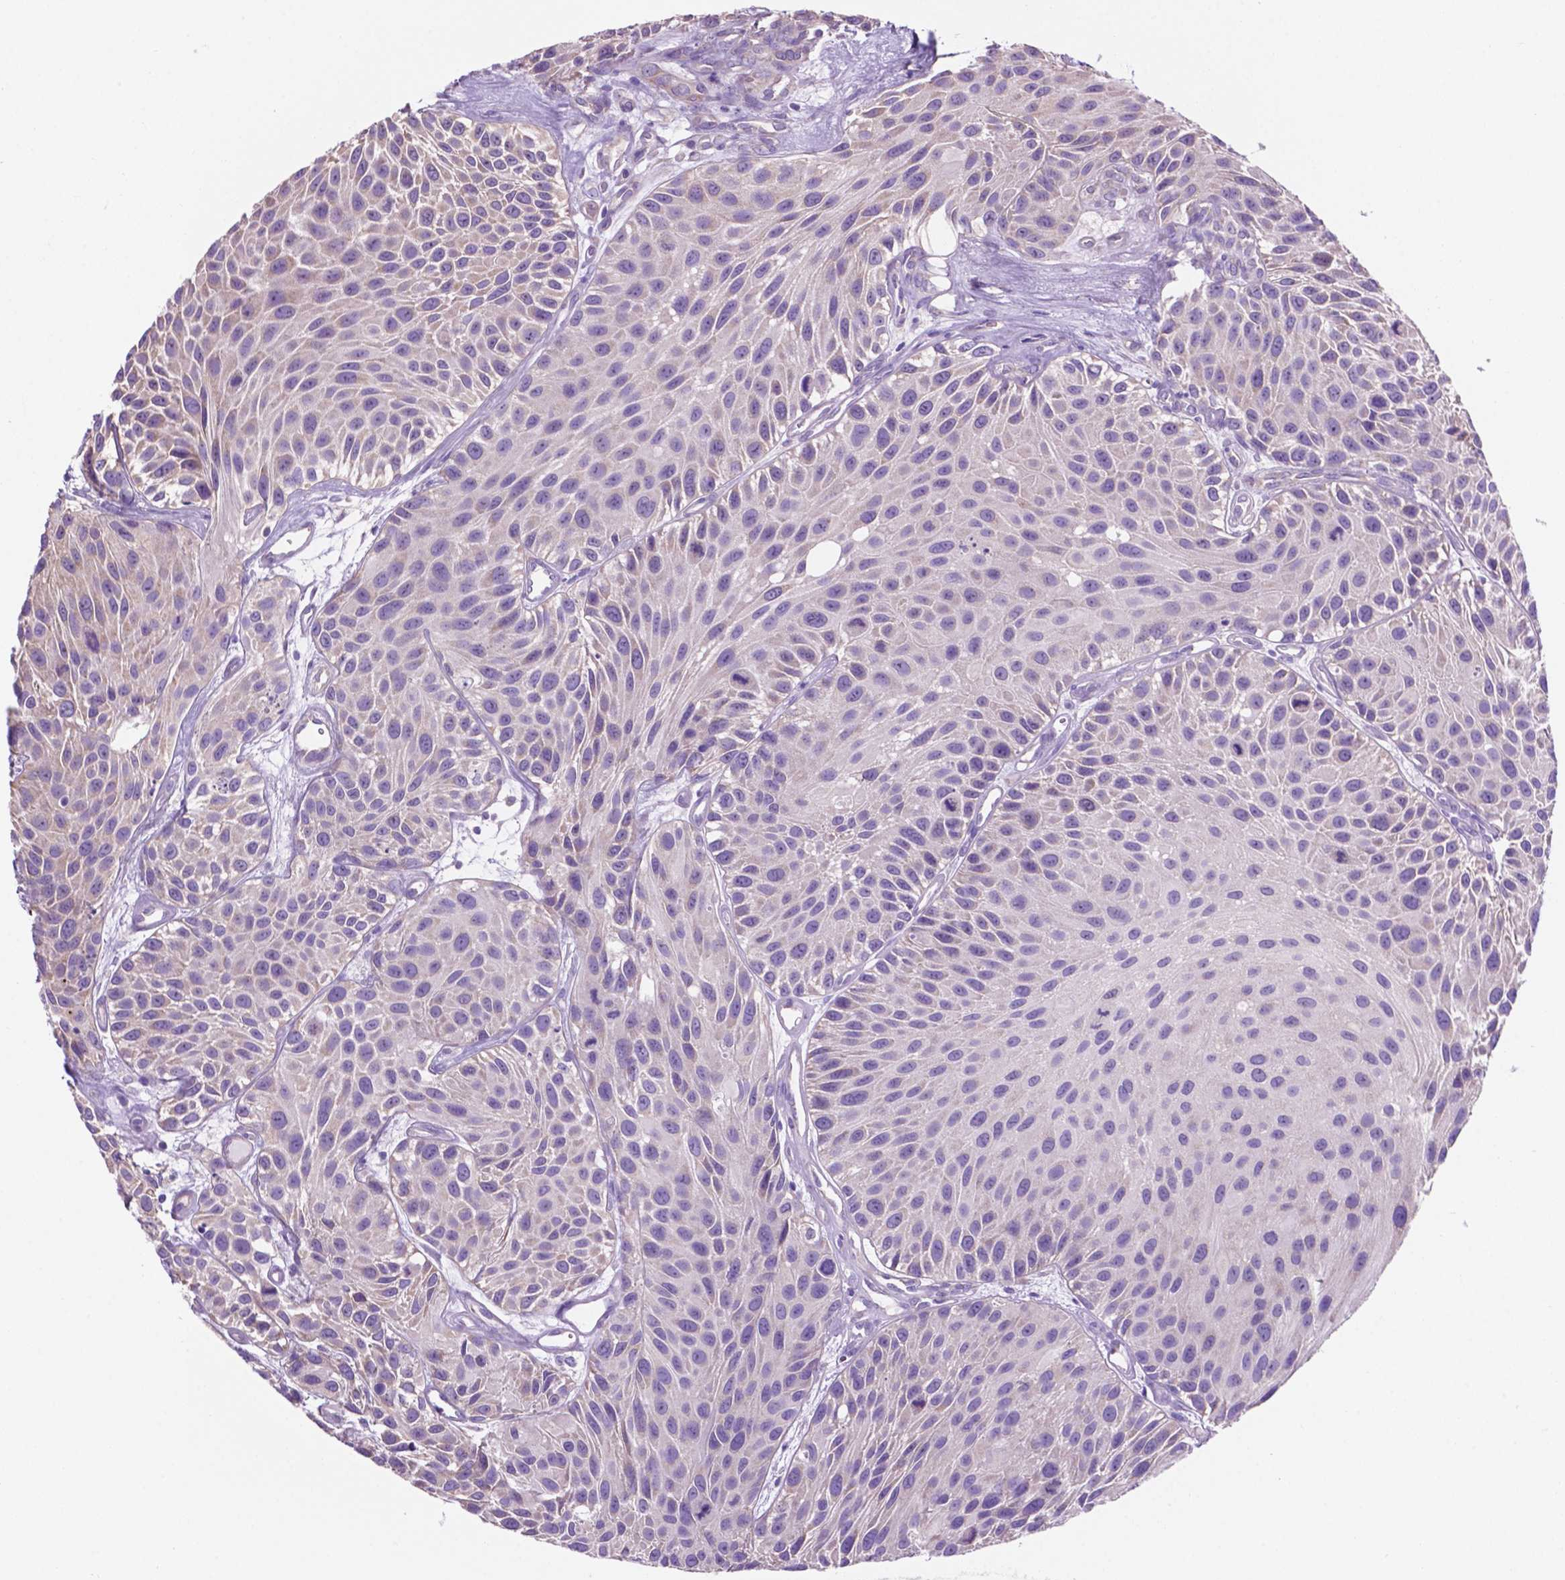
{"staining": {"intensity": "negative", "quantity": "none", "location": "none"}, "tissue": "urothelial cancer", "cell_type": "Tumor cells", "image_type": "cancer", "snomed": [{"axis": "morphology", "description": "Urothelial carcinoma, Low grade"}, {"axis": "topography", "description": "Urinary bladder"}], "caption": "IHC image of urothelial cancer stained for a protein (brown), which shows no expression in tumor cells. Brightfield microscopy of IHC stained with DAB (3,3'-diaminobenzidine) (brown) and hematoxylin (blue), captured at high magnification.", "gene": "SPDYA", "patient": {"sex": "female", "age": 87}}